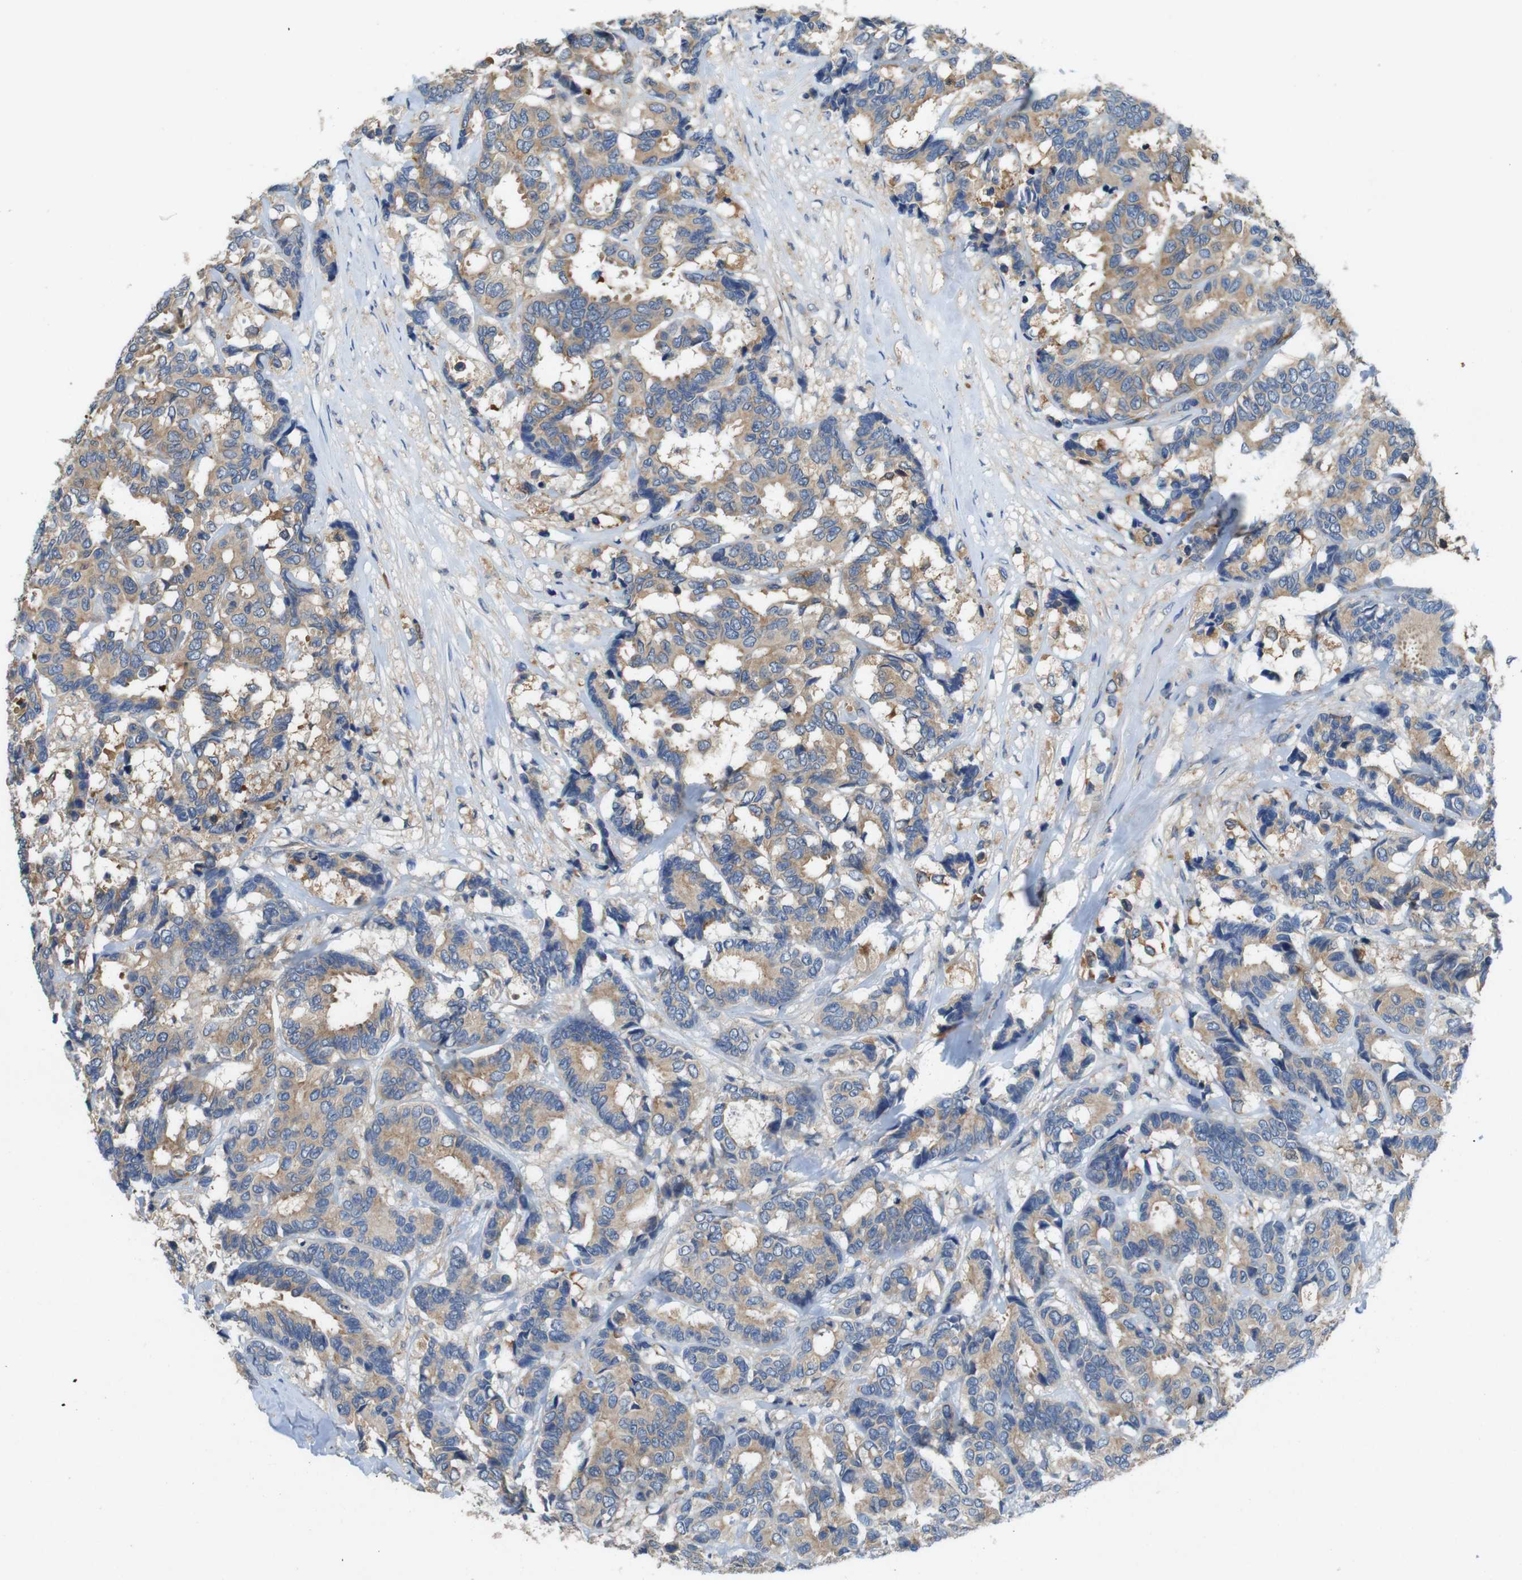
{"staining": {"intensity": "weak", "quantity": ">75%", "location": "cytoplasmic/membranous"}, "tissue": "breast cancer", "cell_type": "Tumor cells", "image_type": "cancer", "snomed": [{"axis": "morphology", "description": "Duct carcinoma"}, {"axis": "topography", "description": "Breast"}], "caption": "Breast infiltrating ductal carcinoma stained with IHC shows weak cytoplasmic/membranous staining in approximately >75% of tumor cells. (brown staining indicates protein expression, while blue staining denotes nuclei).", "gene": "DCTN1", "patient": {"sex": "female", "age": 87}}